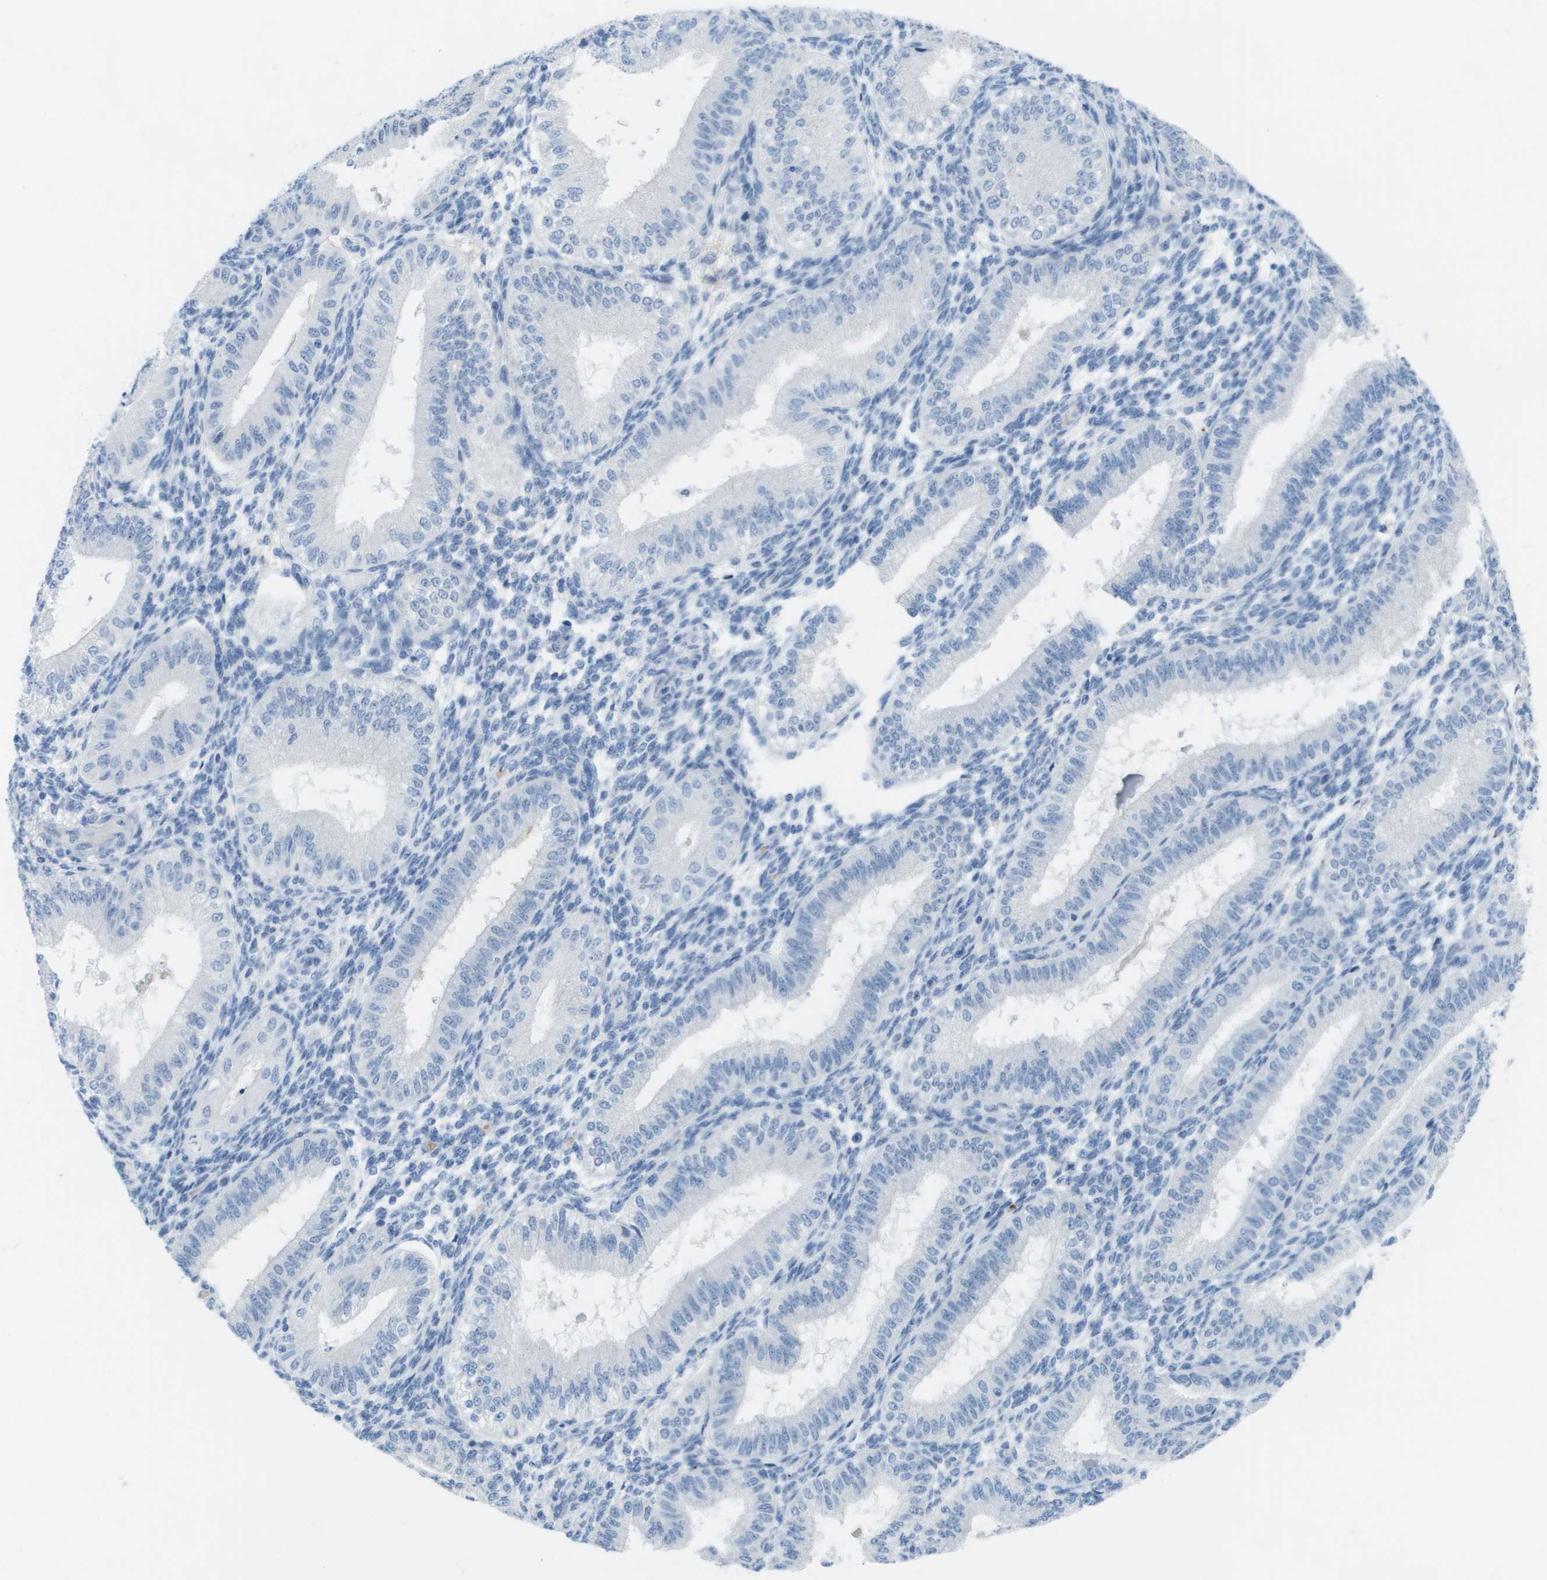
{"staining": {"intensity": "negative", "quantity": "none", "location": "none"}, "tissue": "endometrium", "cell_type": "Cells in endometrial stroma", "image_type": "normal", "snomed": [{"axis": "morphology", "description": "Normal tissue, NOS"}, {"axis": "topography", "description": "Endometrium"}], "caption": "DAB (3,3'-diaminobenzidine) immunohistochemical staining of normal endometrium reveals no significant positivity in cells in endometrial stroma.", "gene": "GPR18", "patient": {"sex": "female", "age": 39}}